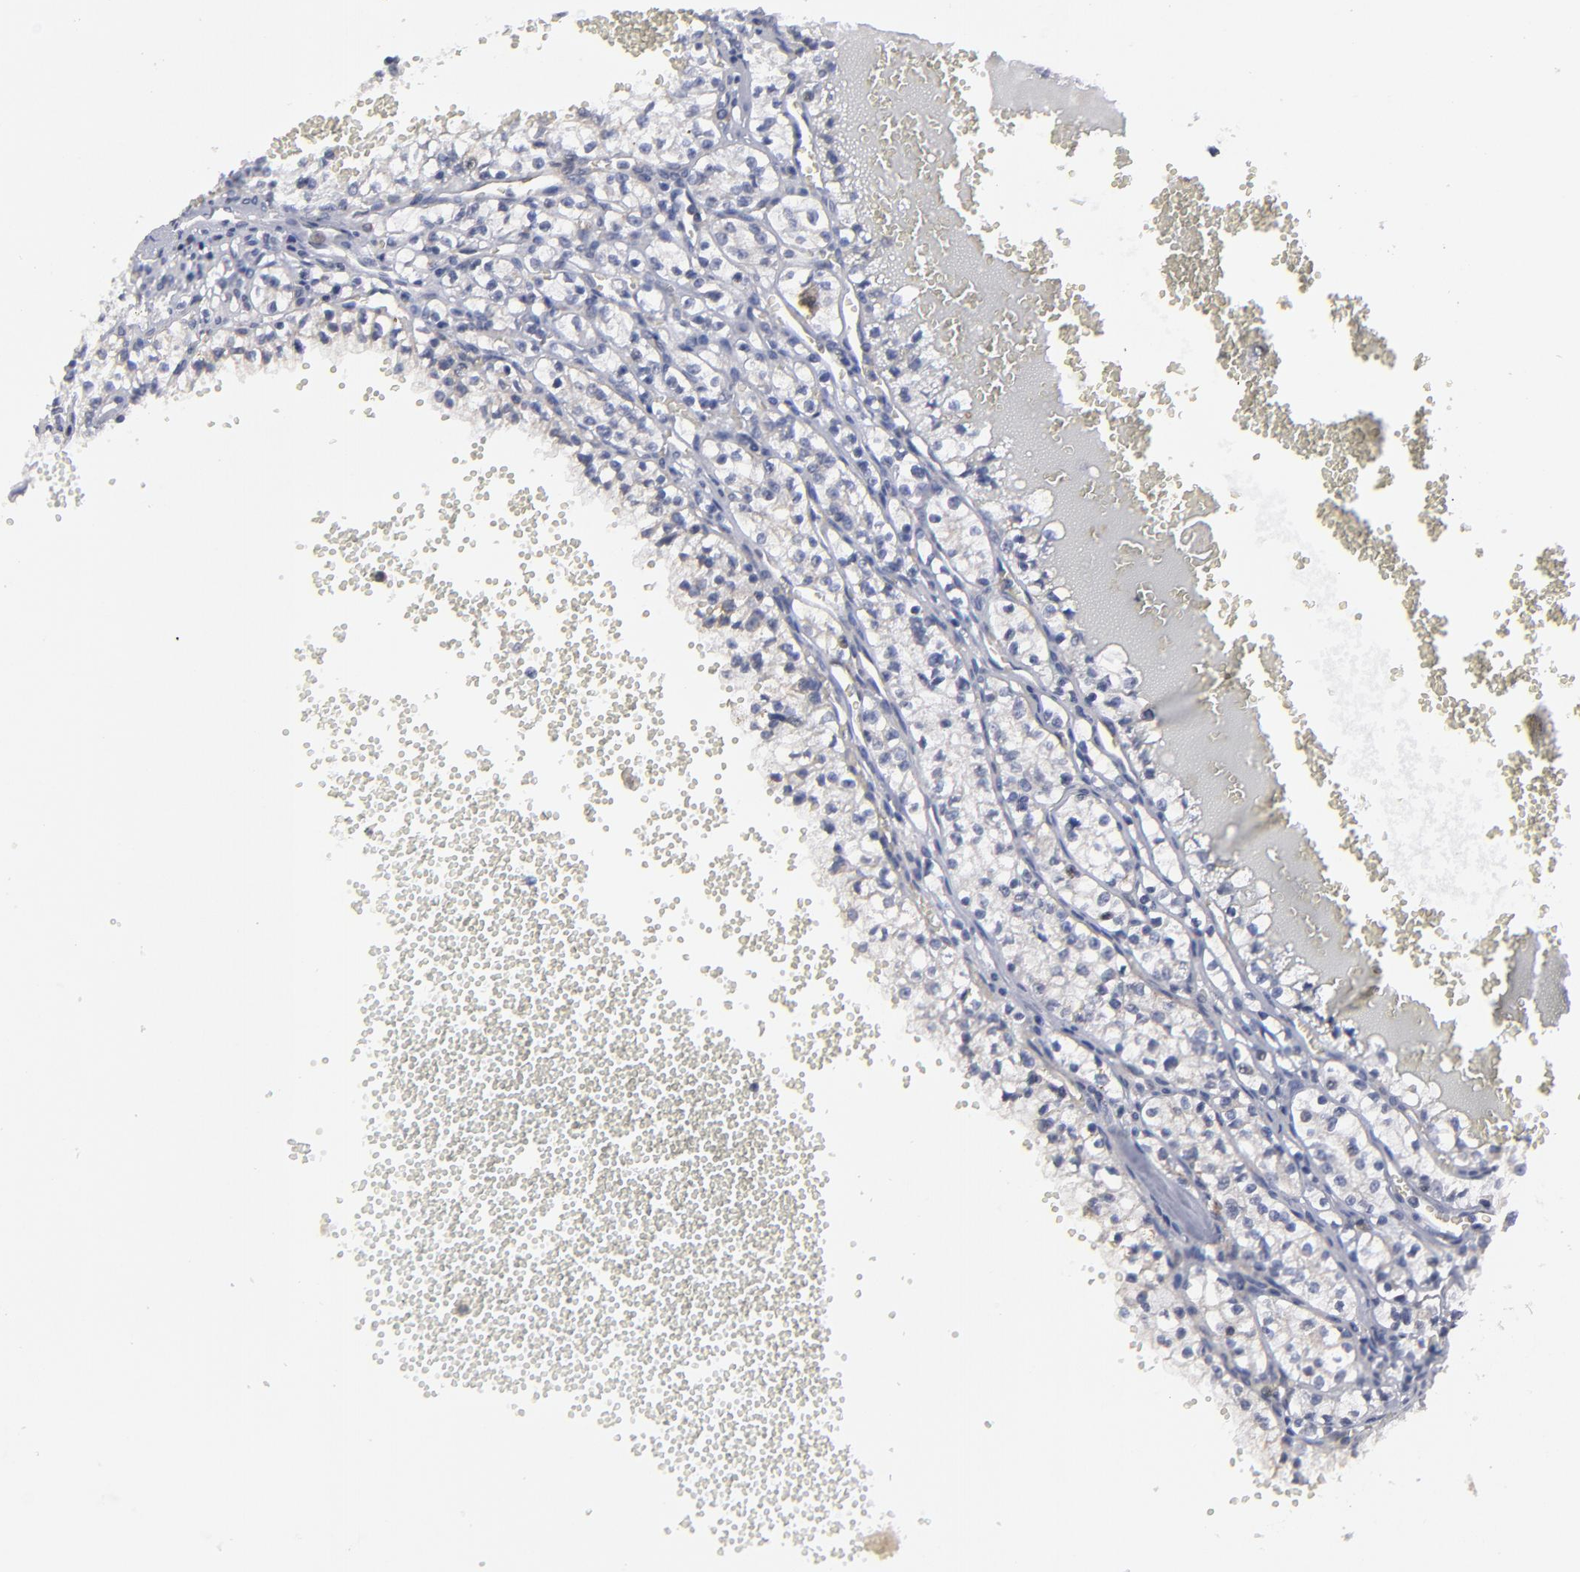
{"staining": {"intensity": "negative", "quantity": "none", "location": "none"}, "tissue": "renal cancer", "cell_type": "Tumor cells", "image_type": "cancer", "snomed": [{"axis": "morphology", "description": "Adenocarcinoma, NOS"}, {"axis": "topography", "description": "Kidney"}], "caption": "The immunohistochemistry (IHC) micrograph has no significant expression in tumor cells of renal cancer tissue. (DAB (3,3'-diaminobenzidine) IHC with hematoxylin counter stain).", "gene": "CEP97", "patient": {"sex": "male", "age": 61}}